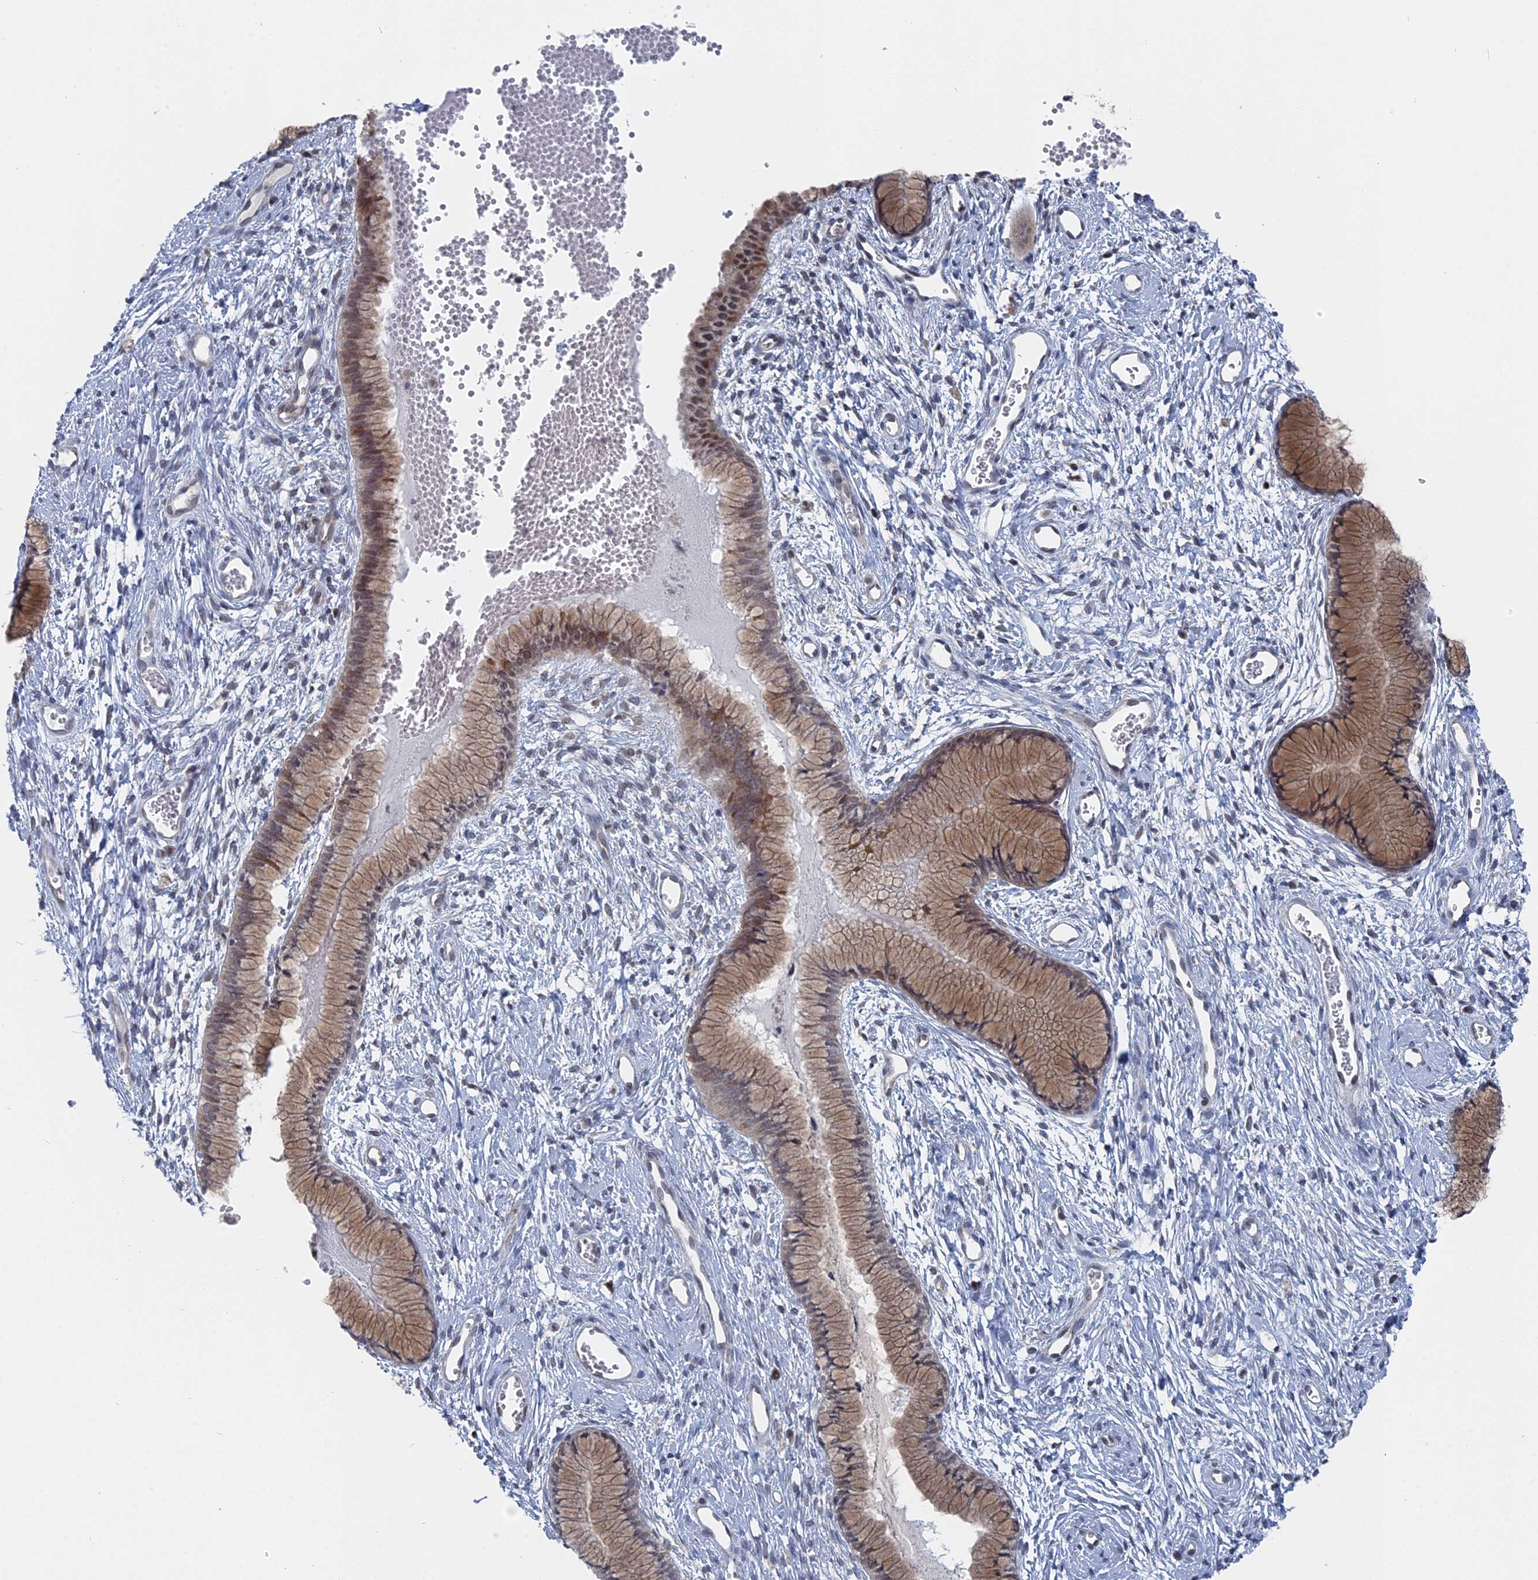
{"staining": {"intensity": "weak", "quantity": ">75%", "location": "cytoplasmic/membranous,nuclear"}, "tissue": "cervix", "cell_type": "Glandular cells", "image_type": "normal", "snomed": [{"axis": "morphology", "description": "Normal tissue, NOS"}, {"axis": "topography", "description": "Cervix"}], "caption": "Immunohistochemistry (IHC) staining of benign cervix, which reveals low levels of weak cytoplasmic/membranous,nuclear staining in about >75% of glandular cells indicating weak cytoplasmic/membranous,nuclear protein expression. The staining was performed using DAB (3,3'-diaminobenzidine) (brown) for protein detection and nuclei were counterstained in hematoxylin (blue).", "gene": "MTRF1", "patient": {"sex": "female", "age": 42}}